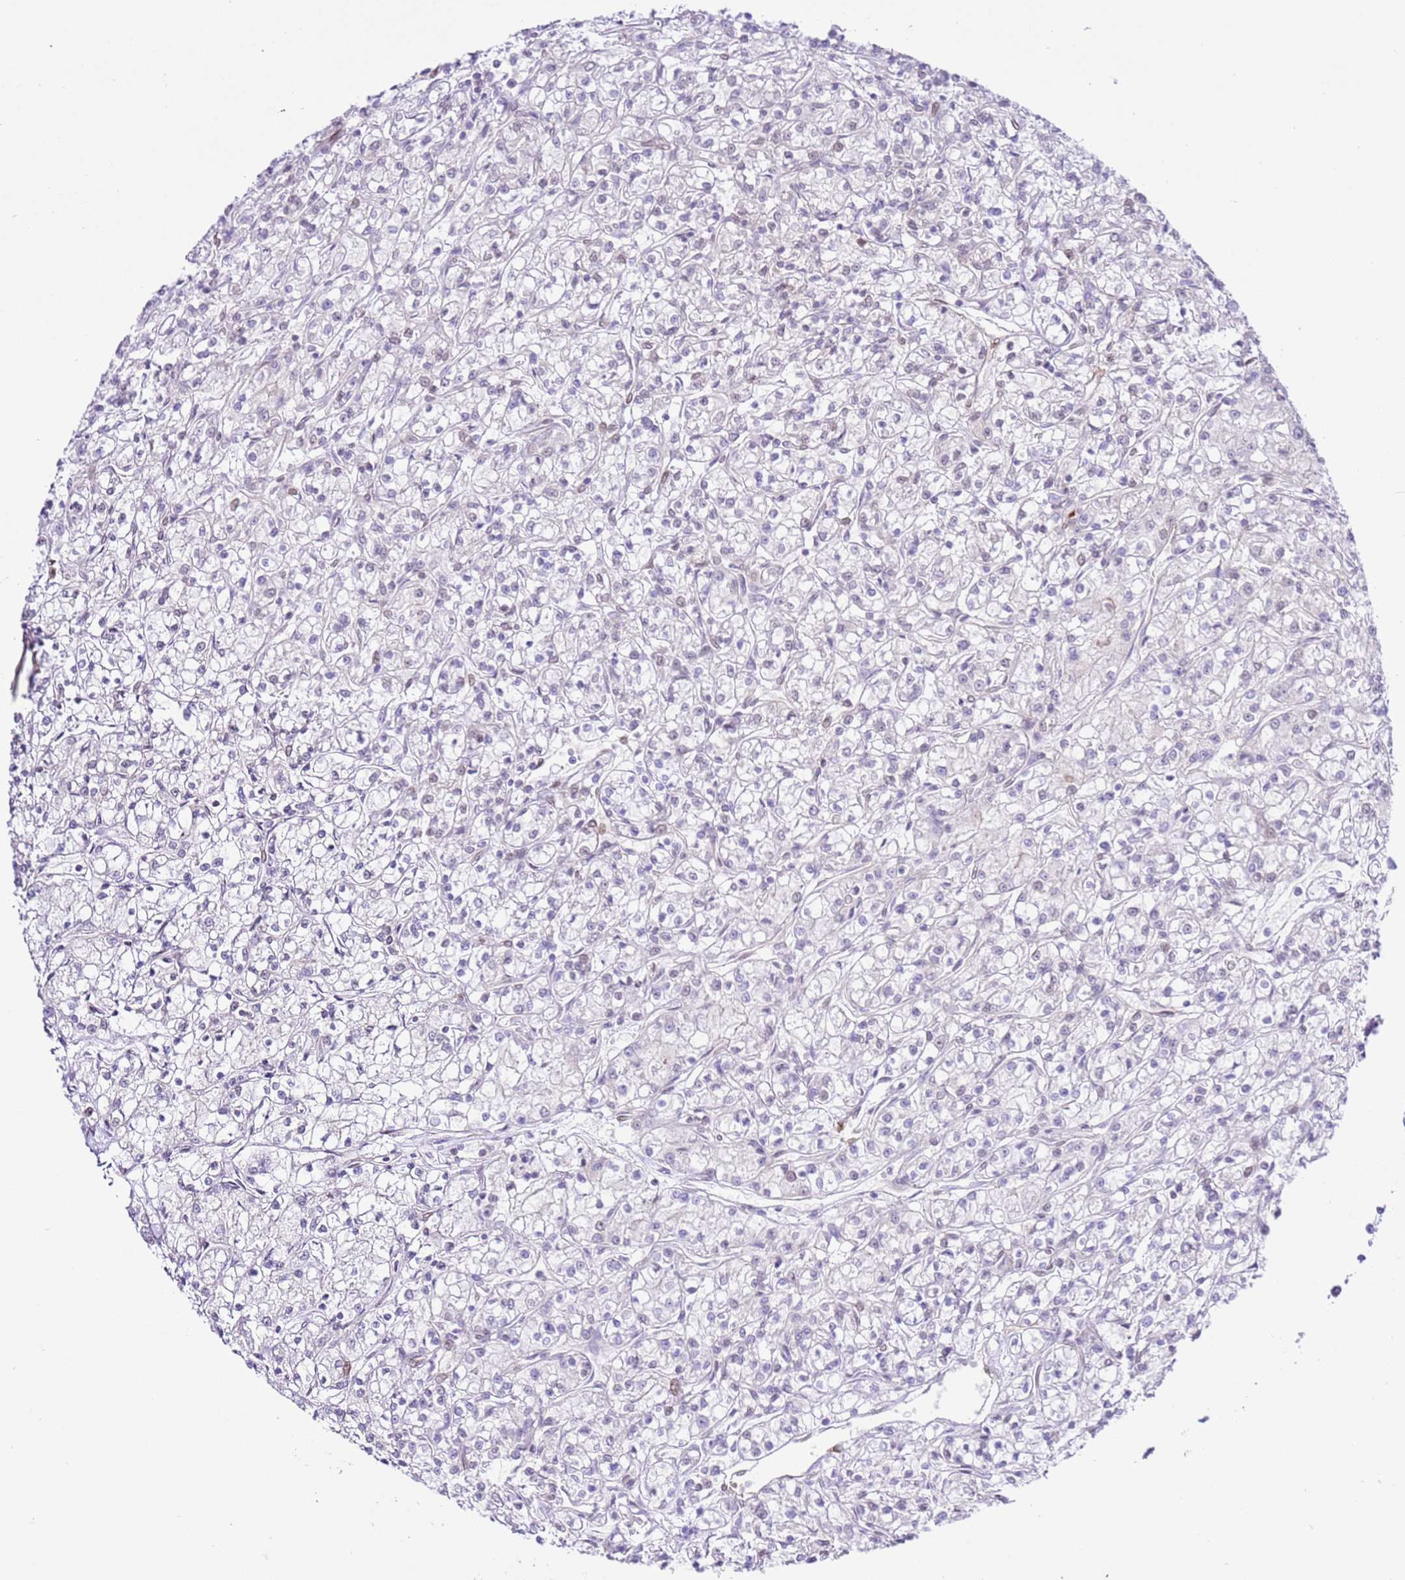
{"staining": {"intensity": "negative", "quantity": "none", "location": "none"}, "tissue": "renal cancer", "cell_type": "Tumor cells", "image_type": "cancer", "snomed": [{"axis": "morphology", "description": "Adenocarcinoma, NOS"}, {"axis": "topography", "description": "Kidney"}], "caption": "Tumor cells are negative for brown protein staining in renal adenocarcinoma.", "gene": "TRIM37", "patient": {"sex": "female", "age": 59}}